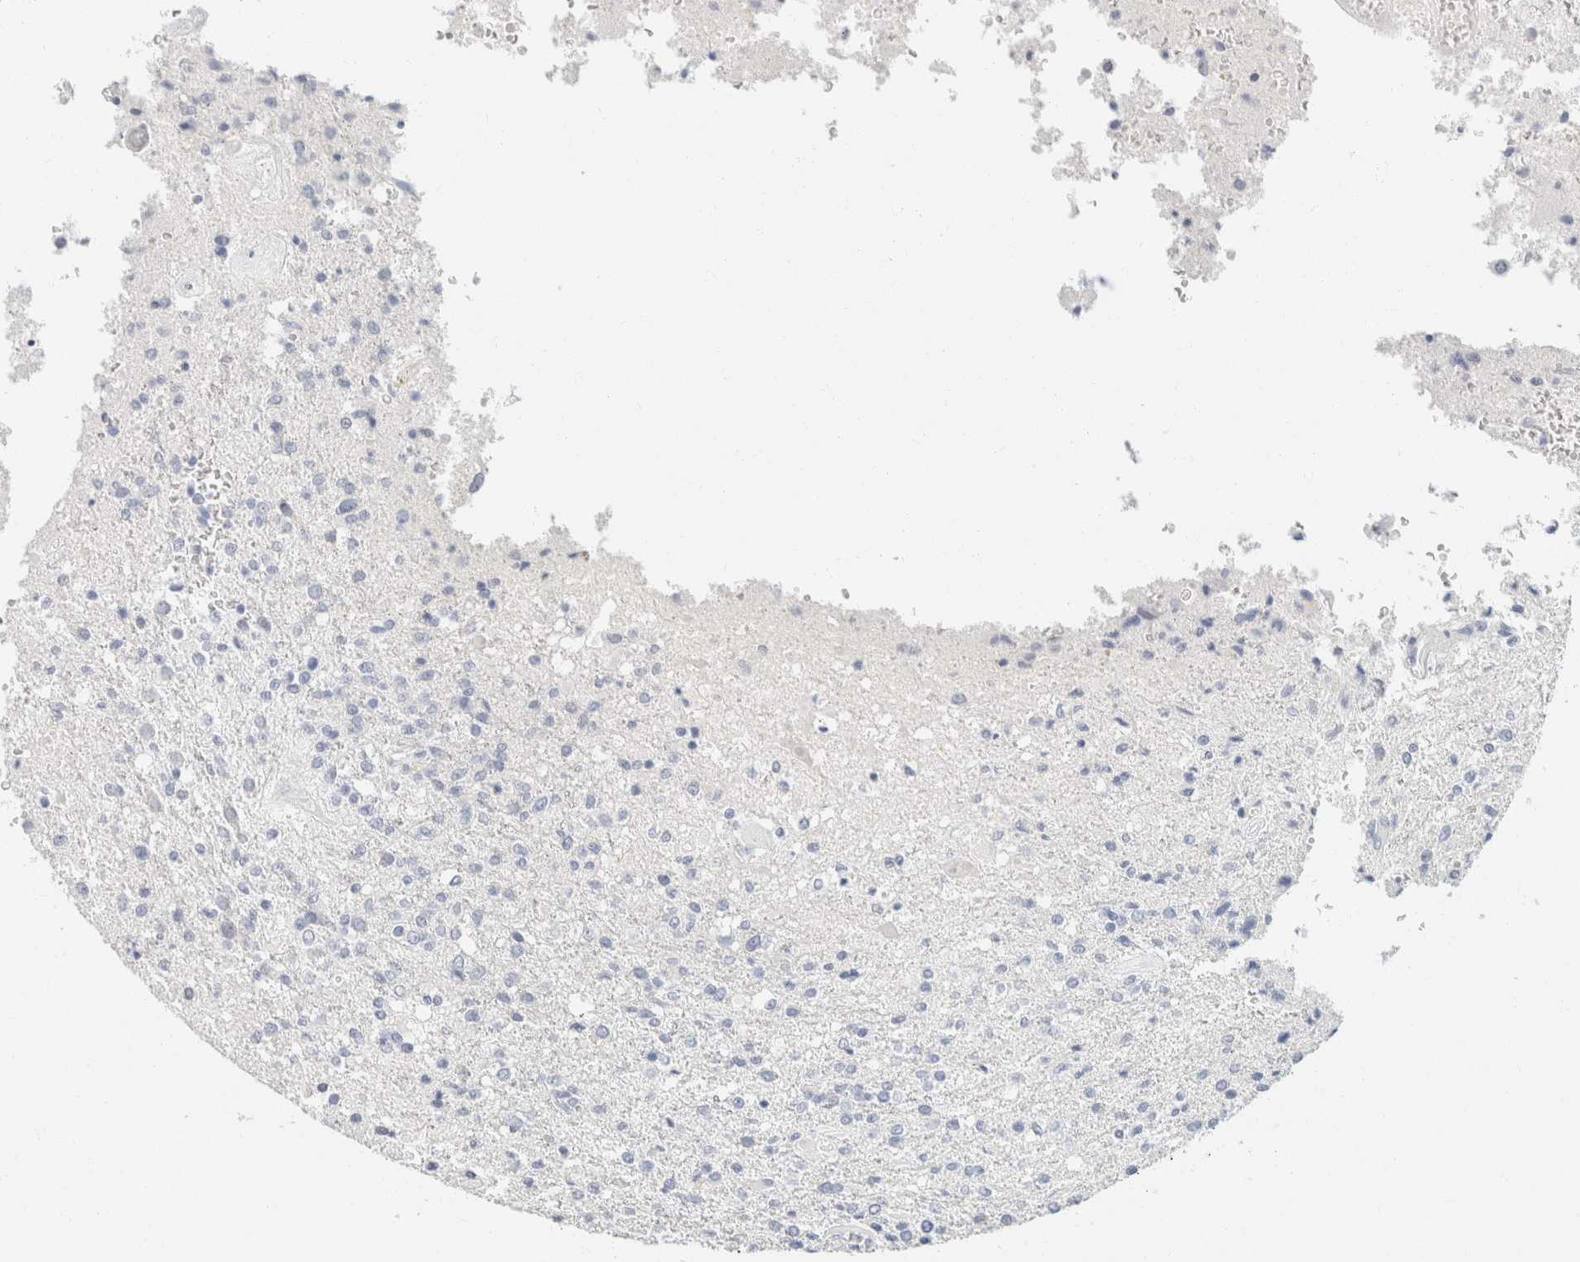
{"staining": {"intensity": "negative", "quantity": "none", "location": "none"}, "tissue": "glioma", "cell_type": "Tumor cells", "image_type": "cancer", "snomed": [{"axis": "morphology", "description": "Normal tissue, NOS"}, {"axis": "morphology", "description": "Glioma, malignant, High grade"}, {"axis": "topography", "description": "Cerebral cortex"}], "caption": "This is a photomicrograph of IHC staining of glioma, which shows no positivity in tumor cells.", "gene": "KRT20", "patient": {"sex": "male", "age": 77}}